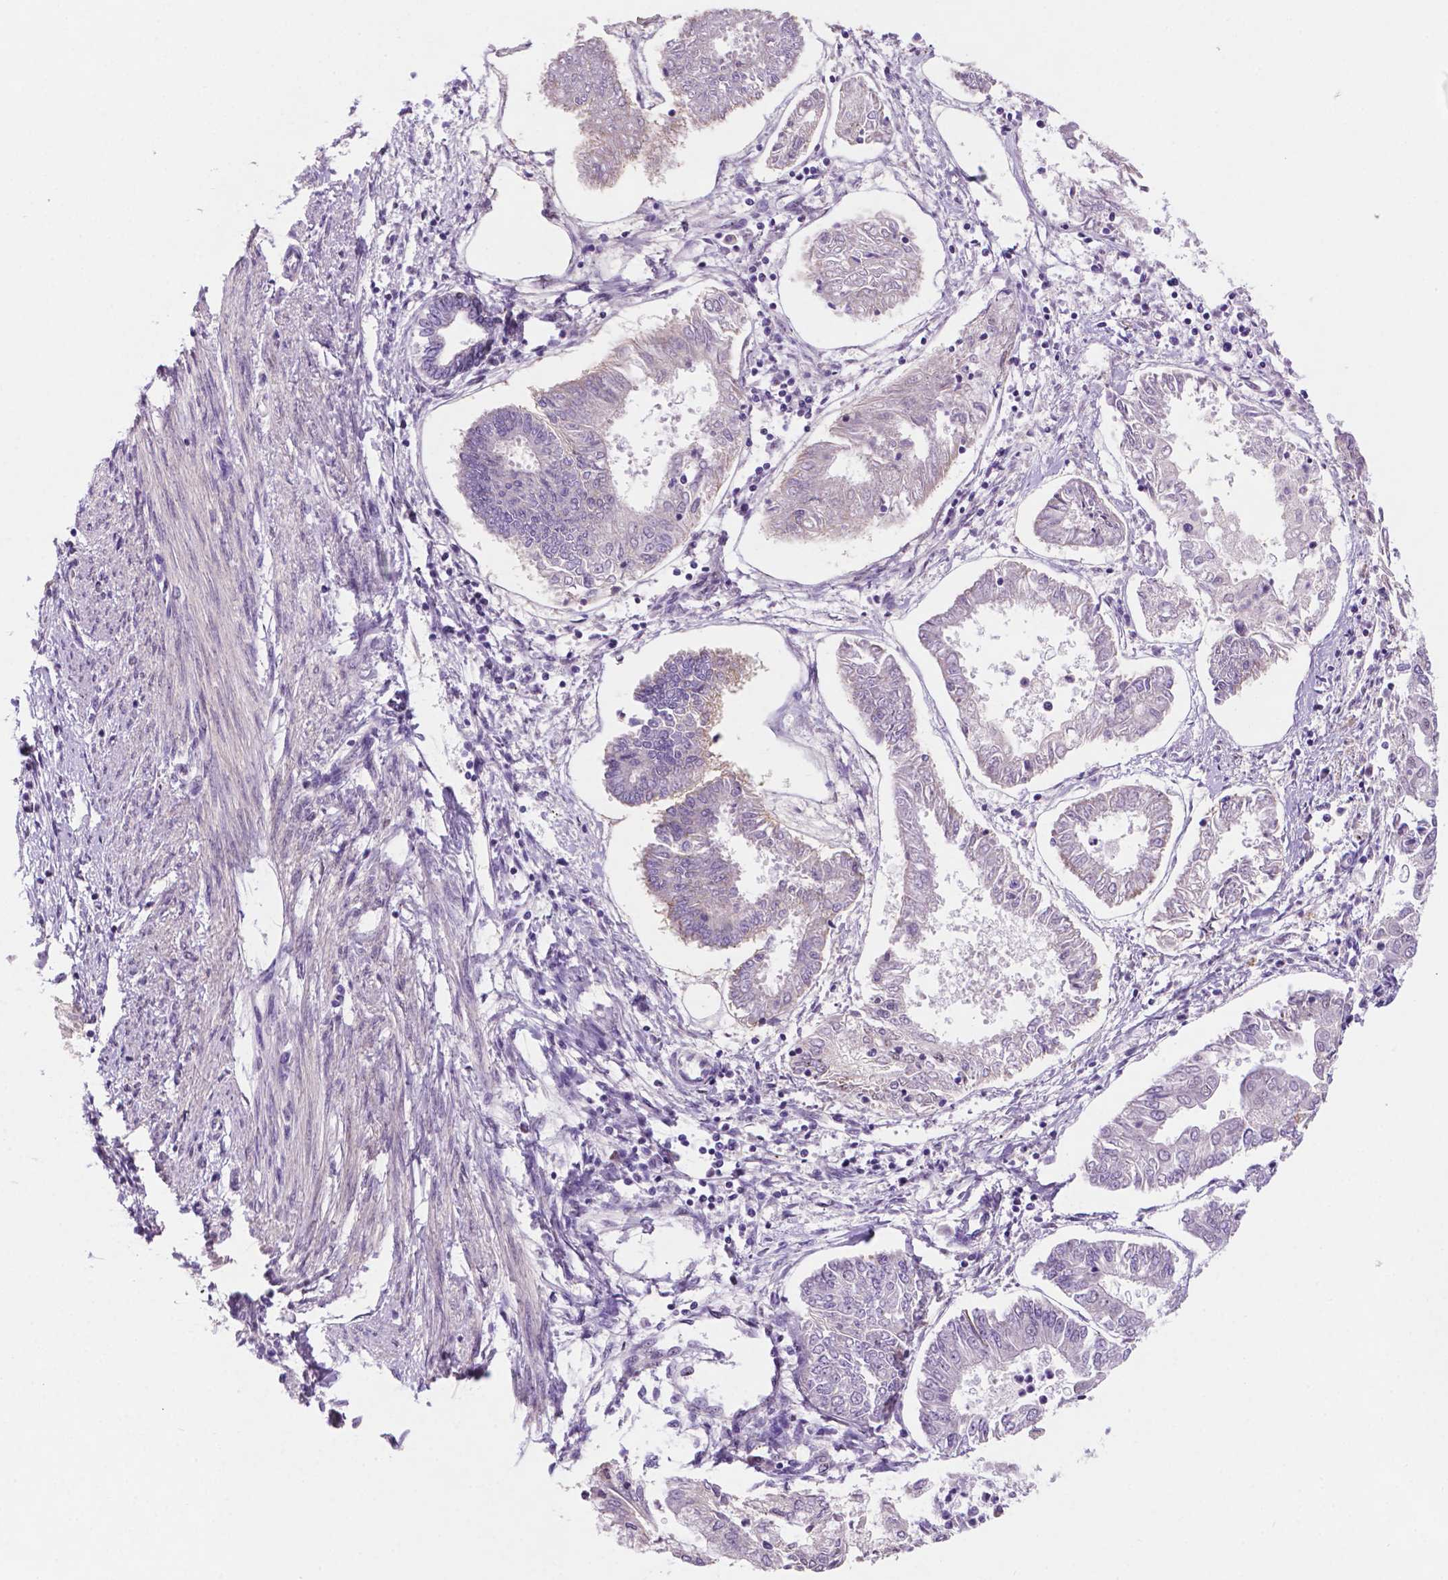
{"staining": {"intensity": "negative", "quantity": "none", "location": "none"}, "tissue": "endometrial cancer", "cell_type": "Tumor cells", "image_type": "cancer", "snomed": [{"axis": "morphology", "description": "Adenocarcinoma, NOS"}, {"axis": "topography", "description": "Endometrium"}], "caption": "Endometrial cancer (adenocarcinoma) was stained to show a protein in brown. There is no significant staining in tumor cells. (DAB (3,3'-diaminobenzidine) immunohistochemistry with hematoxylin counter stain).", "gene": "C18orf21", "patient": {"sex": "female", "age": 68}}